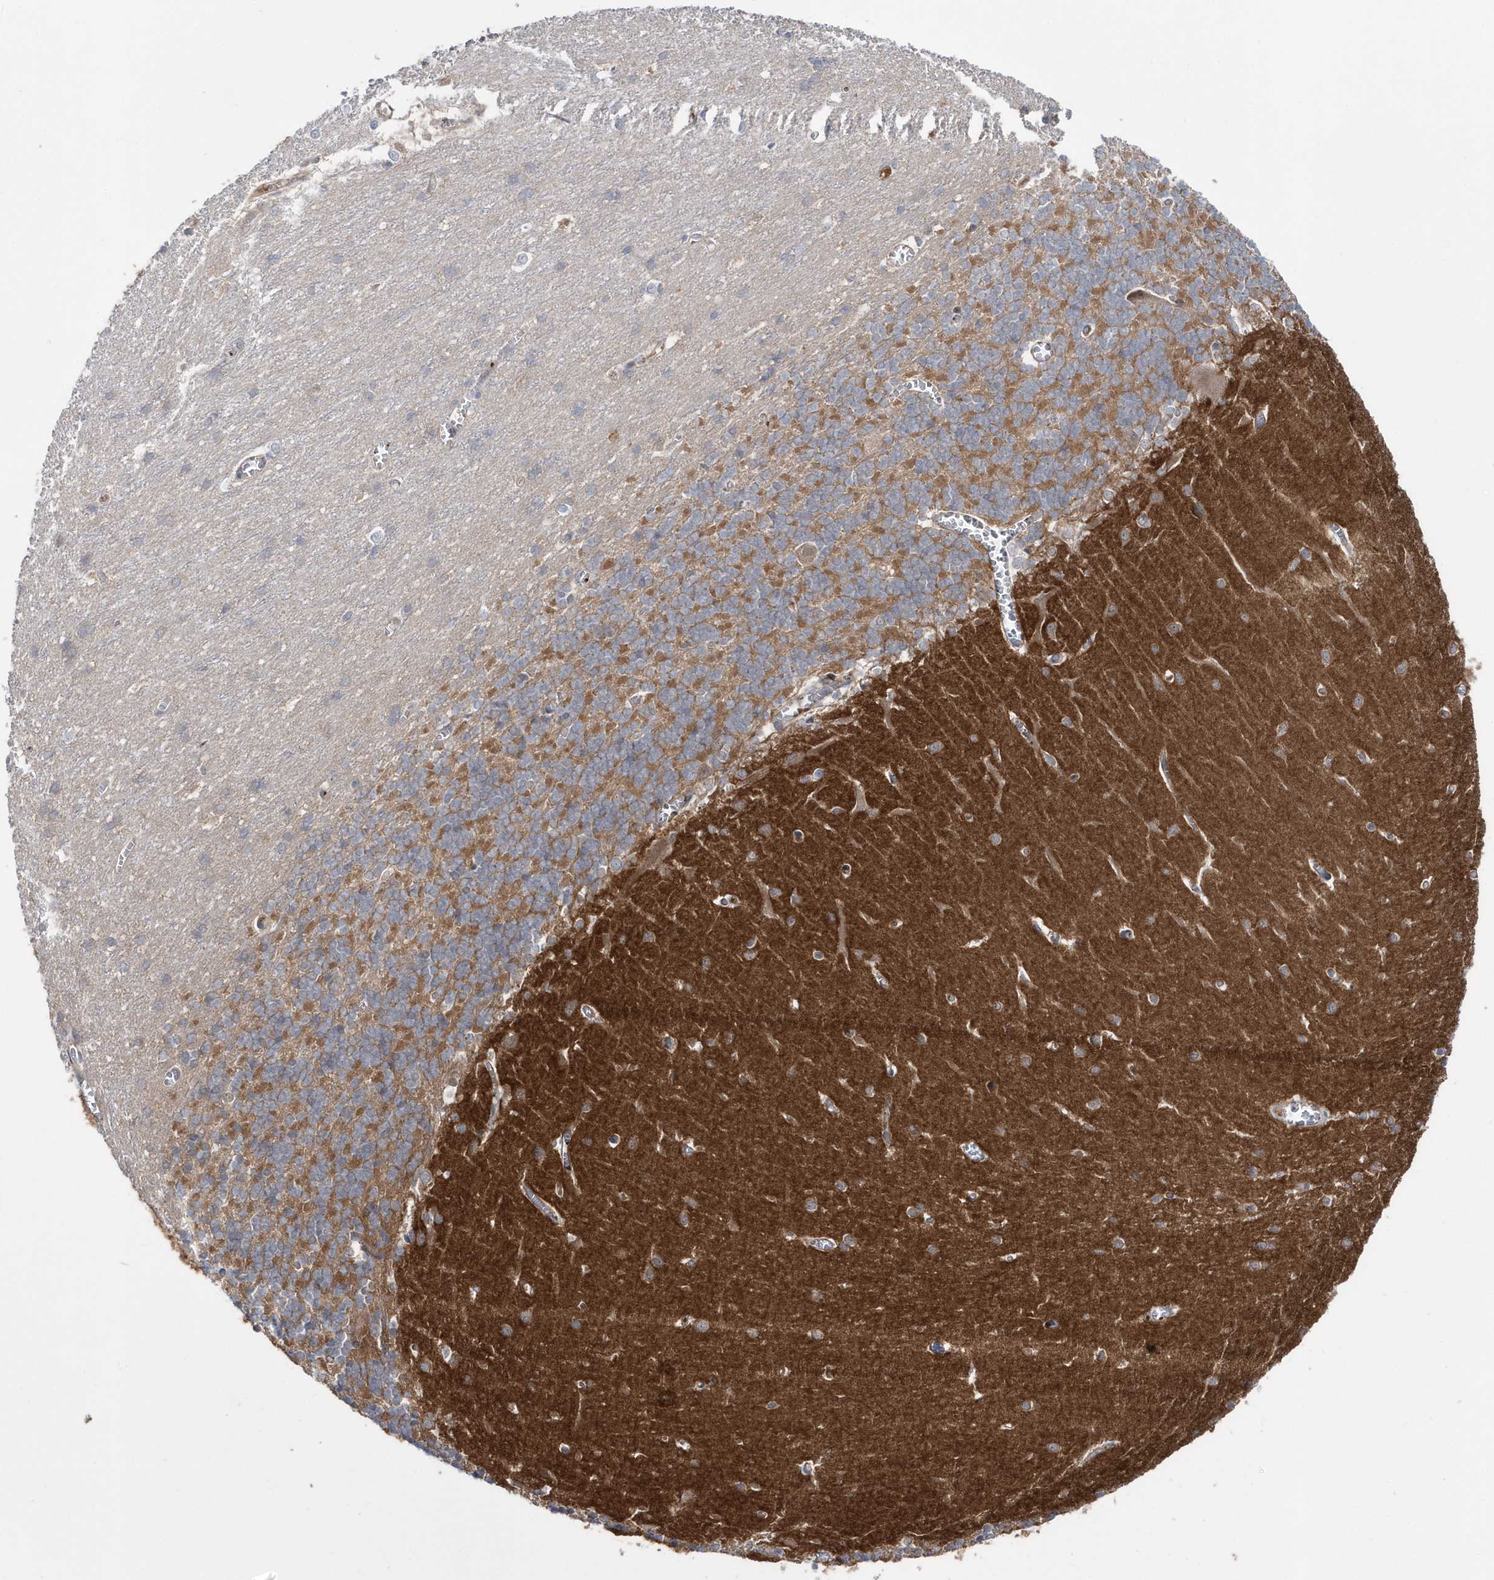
{"staining": {"intensity": "moderate", "quantity": "25%-75%", "location": "cytoplasmic/membranous"}, "tissue": "cerebellum", "cell_type": "Cells in granular layer", "image_type": "normal", "snomed": [{"axis": "morphology", "description": "Normal tissue, NOS"}, {"axis": "topography", "description": "Cerebellum"}], "caption": "IHC of benign human cerebellum demonstrates medium levels of moderate cytoplasmic/membranous staining in about 25%-75% of cells in granular layer.", "gene": "DSPP", "patient": {"sex": "male", "age": 37}}